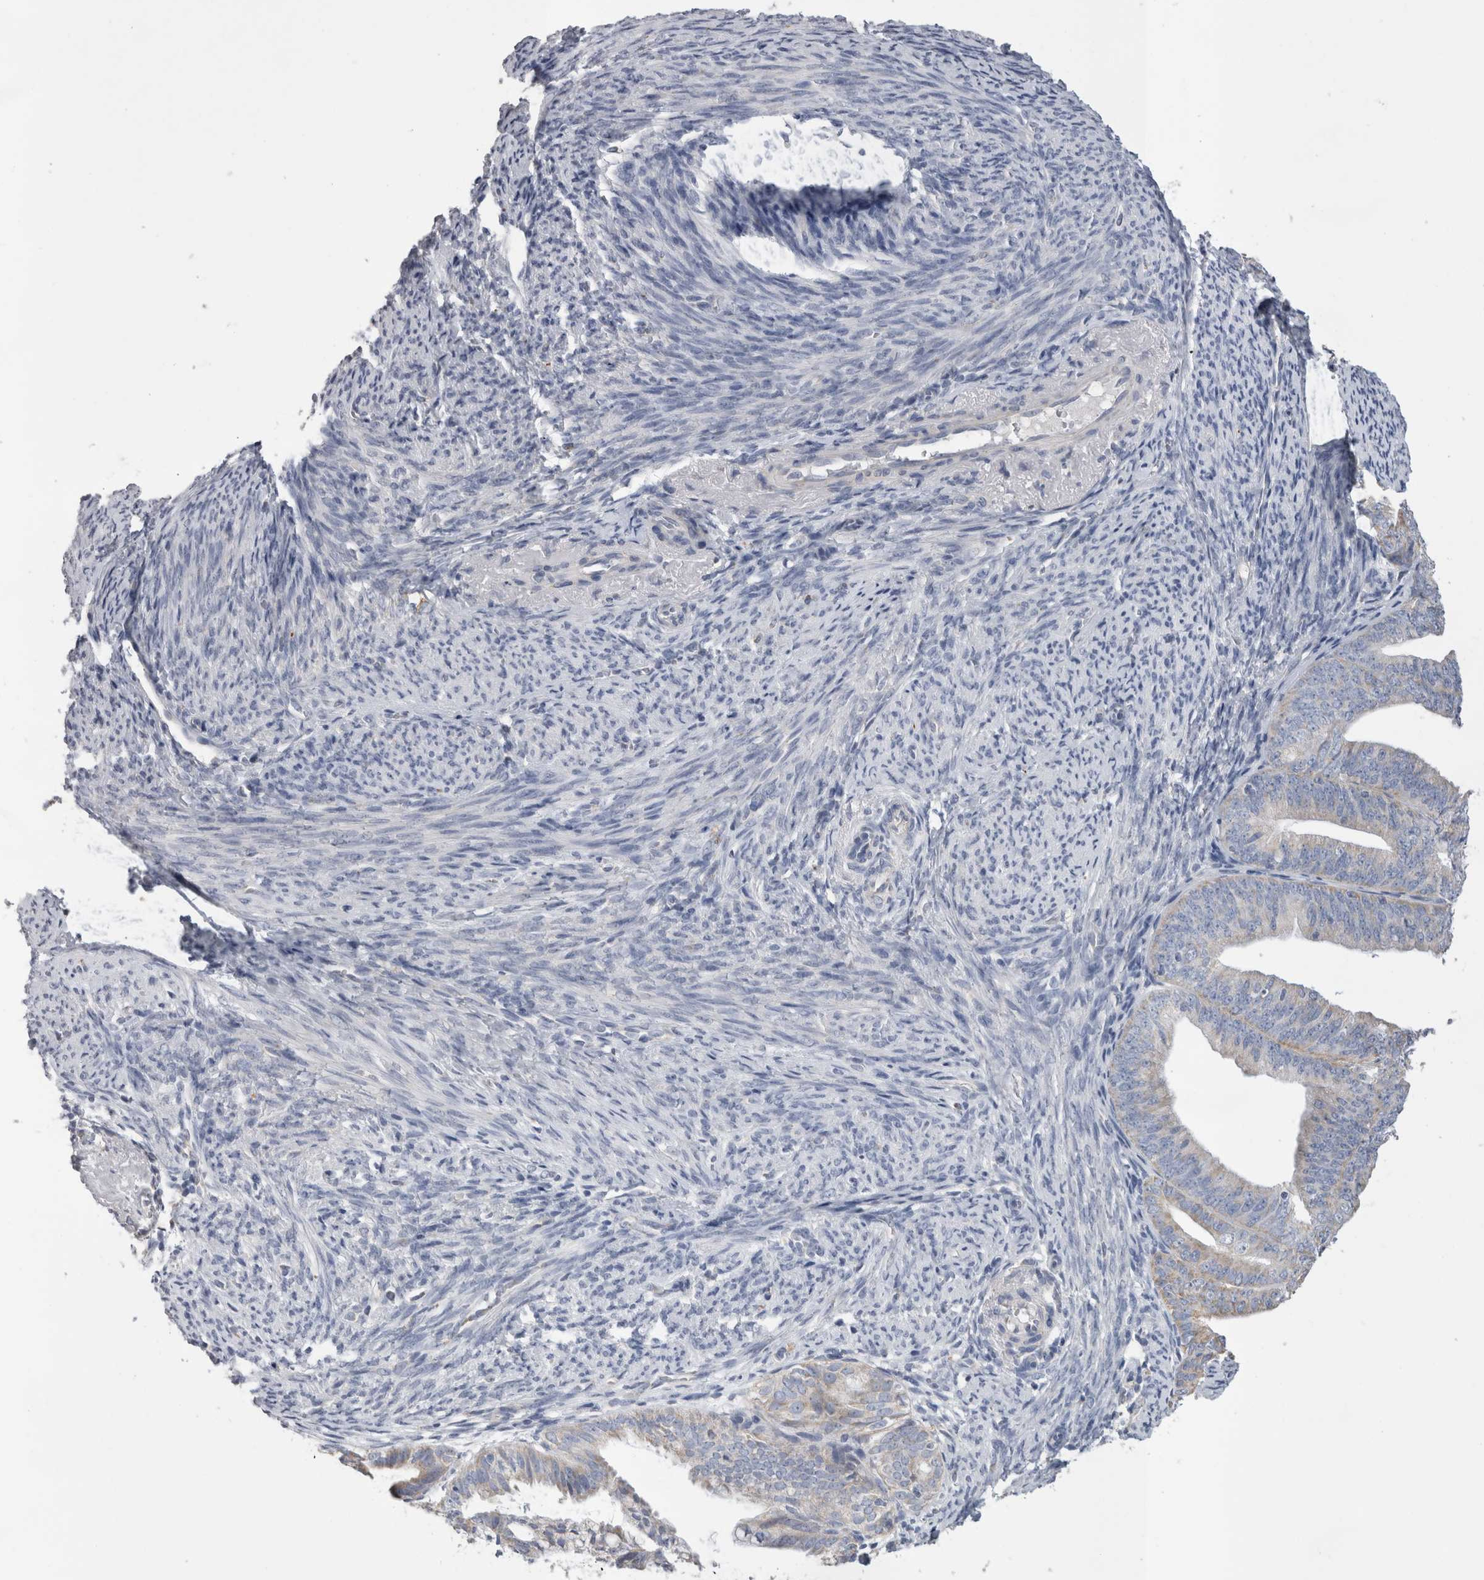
{"staining": {"intensity": "negative", "quantity": "none", "location": "none"}, "tissue": "endometrial cancer", "cell_type": "Tumor cells", "image_type": "cancer", "snomed": [{"axis": "morphology", "description": "Adenocarcinoma, NOS"}, {"axis": "topography", "description": "Endometrium"}], "caption": "Tumor cells show no significant positivity in adenocarcinoma (endometrial). (Stains: DAB (3,3'-diaminobenzidine) IHC with hematoxylin counter stain, Microscopy: brightfield microscopy at high magnification).", "gene": "DHRS4", "patient": {"sex": "female", "age": 63}}